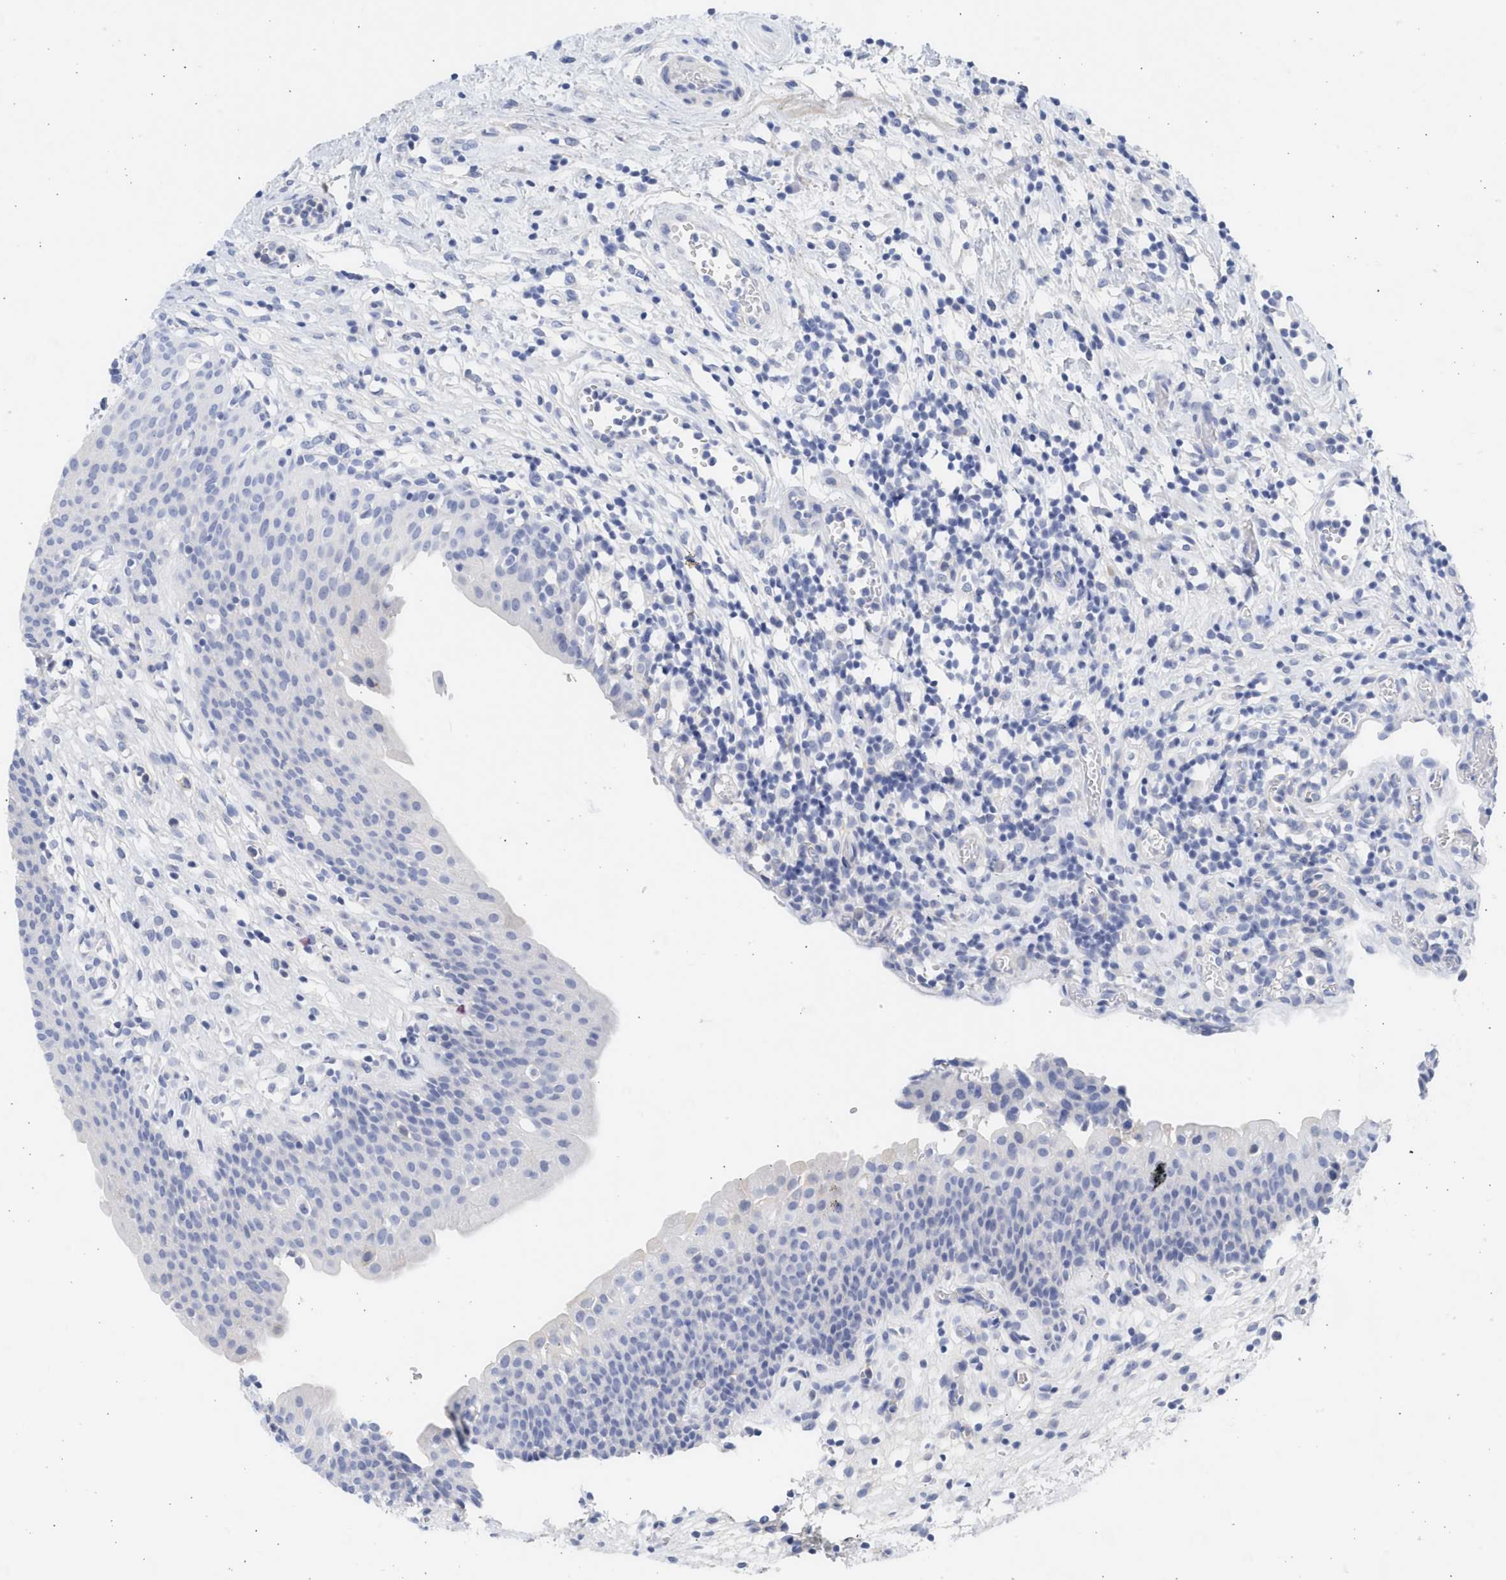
{"staining": {"intensity": "negative", "quantity": "none", "location": "none"}, "tissue": "urinary bladder", "cell_type": "Urothelial cells", "image_type": "normal", "snomed": [{"axis": "morphology", "description": "Normal tissue, NOS"}, {"axis": "topography", "description": "Urinary bladder"}], "caption": "IHC of normal human urinary bladder displays no positivity in urothelial cells.", "gene": "SPATA3", "patient": {"sex": "male", "age": 37}}